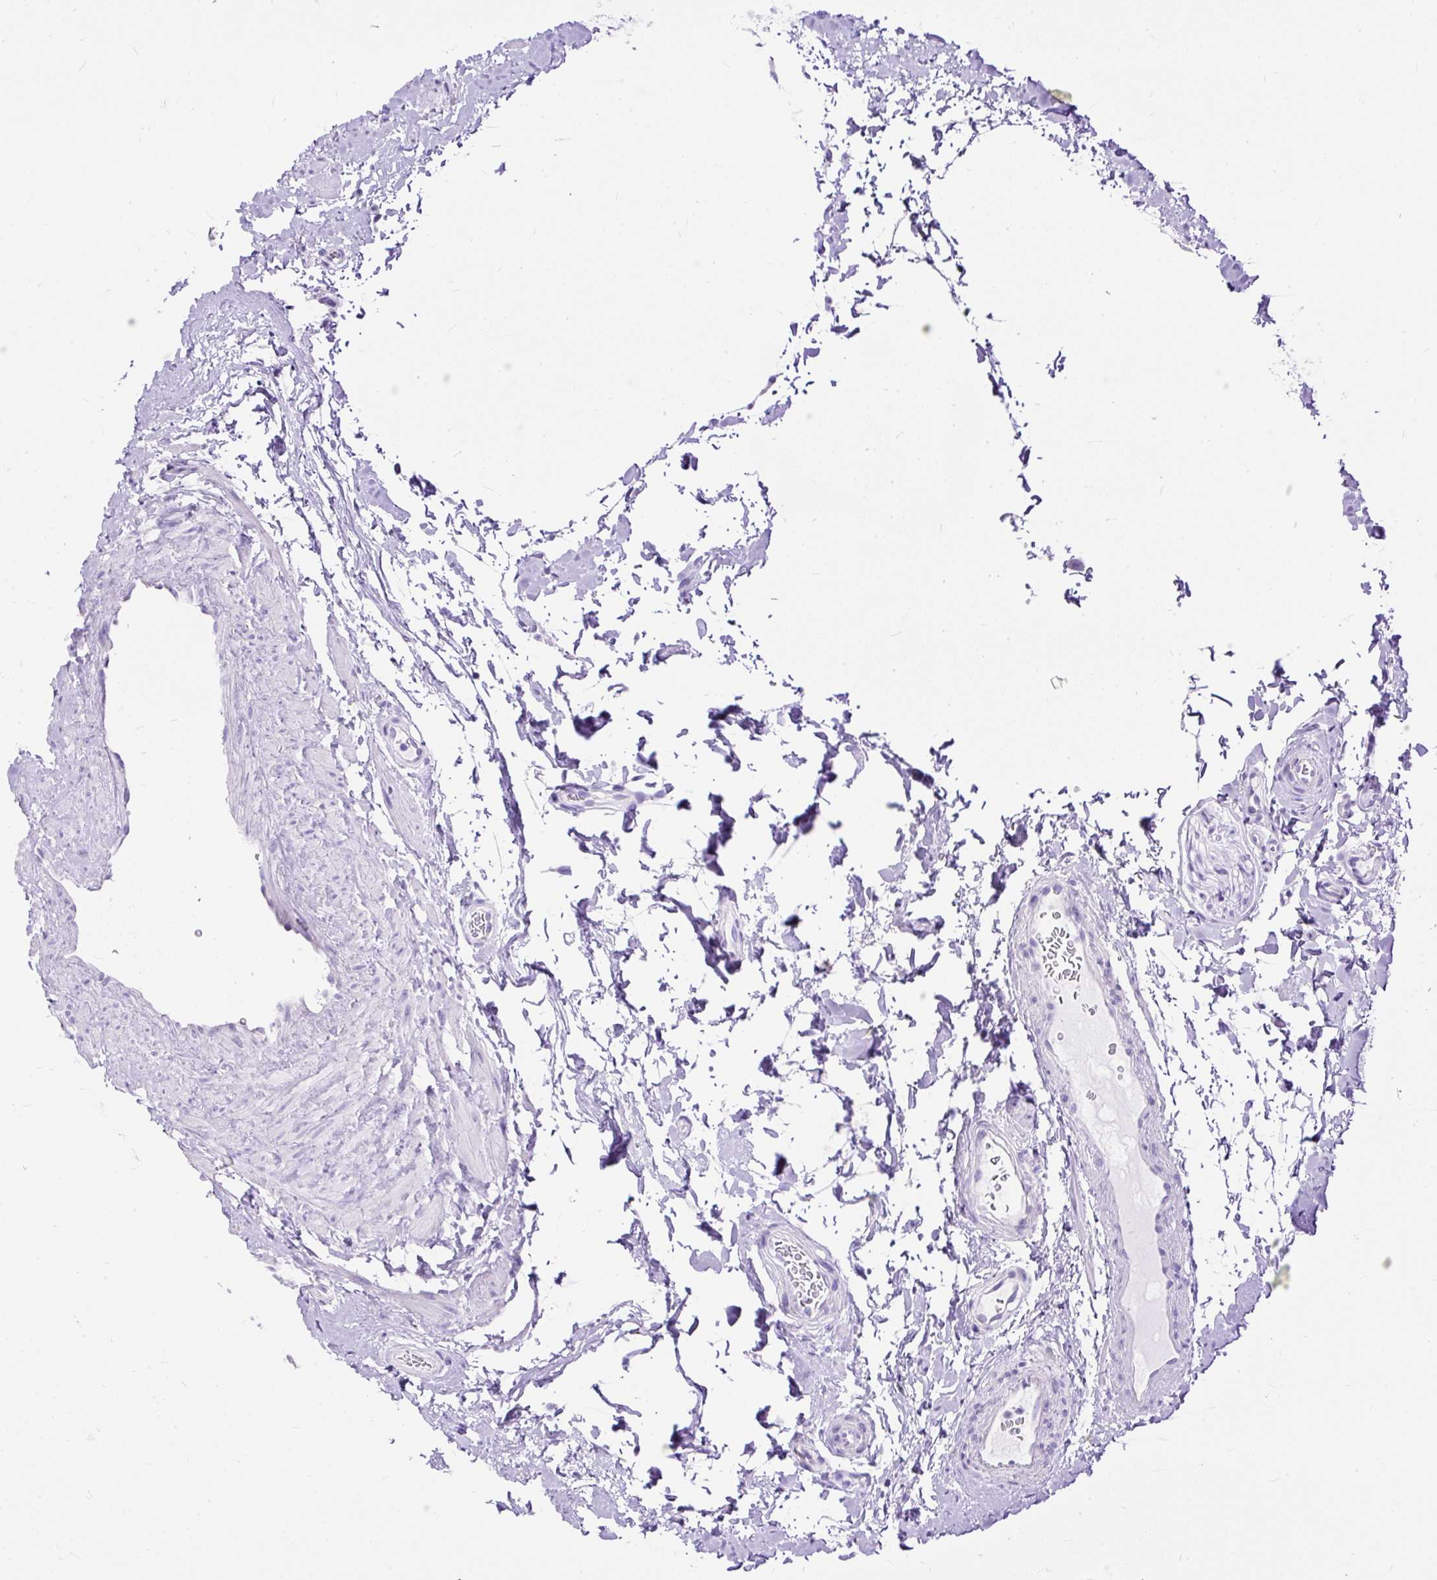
{"staining": {"intensity": "negative", "quantity": "none", "location": "none"}, "tissue": "epididymis", "cell_type": "Glandular cells", "image_type": "normal", "snomed": [{"axis": "morphology", "description": "Normal tissue, NOS"}, {"axis": "topography", "description": "Epididymis"}], "caption": "Immunohistochemical staining of unremarkable human epididymis exhibits no significant staining in glandular cells. (Brightfield microscopy of DAB IHC at high magnification).", "gene": "HEY1", "patient": {"sex": "male", "age": 55}}